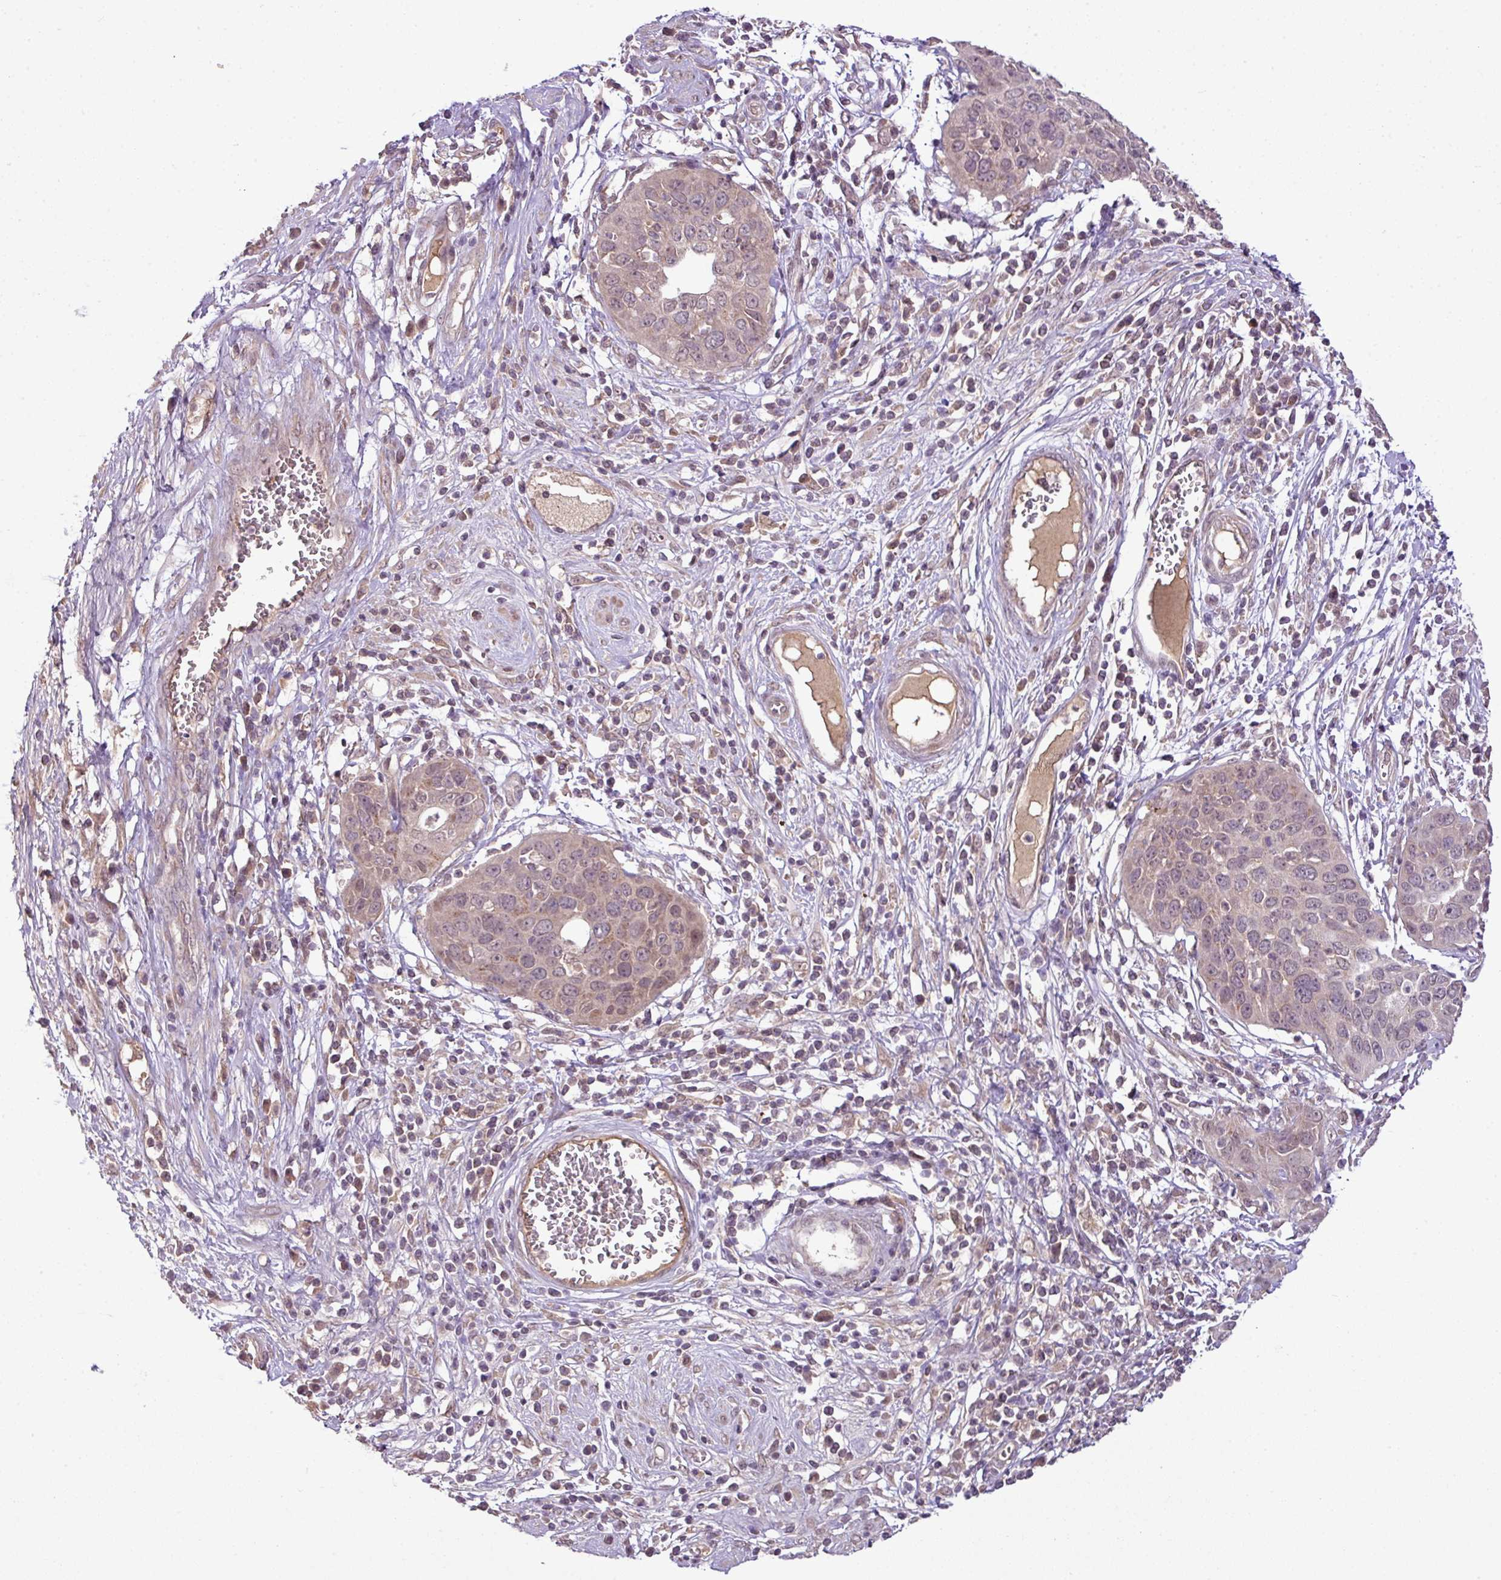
{"staining": {"intensity": "weak", "quantity": ">75%", "location": "cytoplasmic/membranous"}, "tissue": "cervical cancer", "cell_type": "Tumor cells", "image_type": "cancer", "snomed": [{"axis": "morphology", "description": "Squamous cell carcinoma, NOS"}, {"axis": "topography", "description": "Cervix"}], "caption": "Immunohistochemistry micrograph of squamous cell carcinoma (cervical) stained for a protein (brown), which demonstrates low levels of weak cytoplasmic/membranous positivity in about >75% of tumor cells.", "gene": "DNAAF4", "patient": {"sex": "female", "age": 36}}